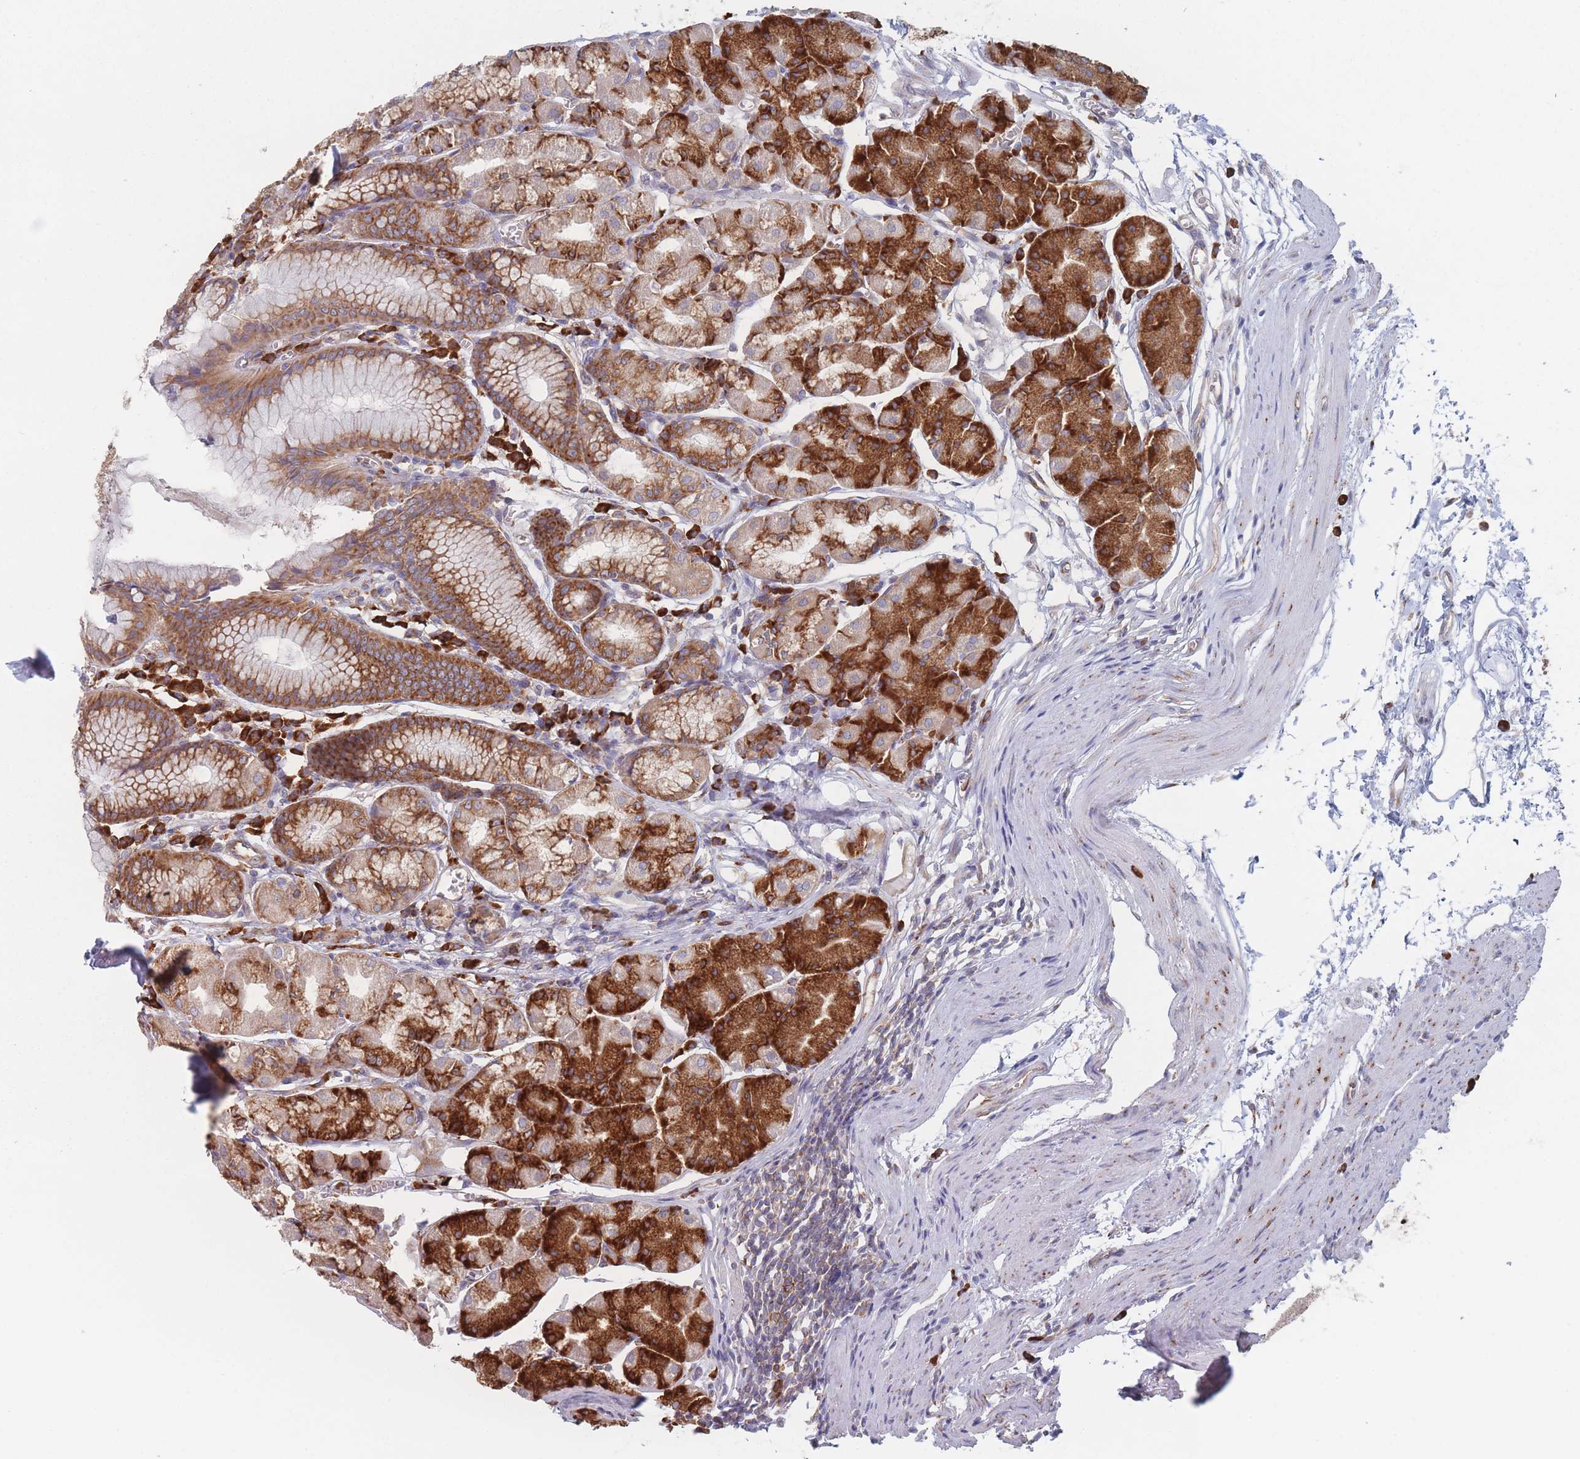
{"staining": {"intensity": "strong", "quantity": ">75%", "location": "cytoplasmic/membranous"}, "tissue": "stomach", "cell_type": "Glandular cells", "image_type": "normal", "snomed": [{"axis": "morphology", "description": "Normal tissue, NOS"}, {"axis": "topography", "description": "Stomach"}], "caption": "The micrograph shows immunohistochemical staining of normal stomach. There is strong cytoplasmic/membranous expression is present in about >75% of glandular cells. (IHC, brightfield microscopy, high magnification).", "gene": "EEF1B2", "patient": {"sex": "male", "age": 55}}